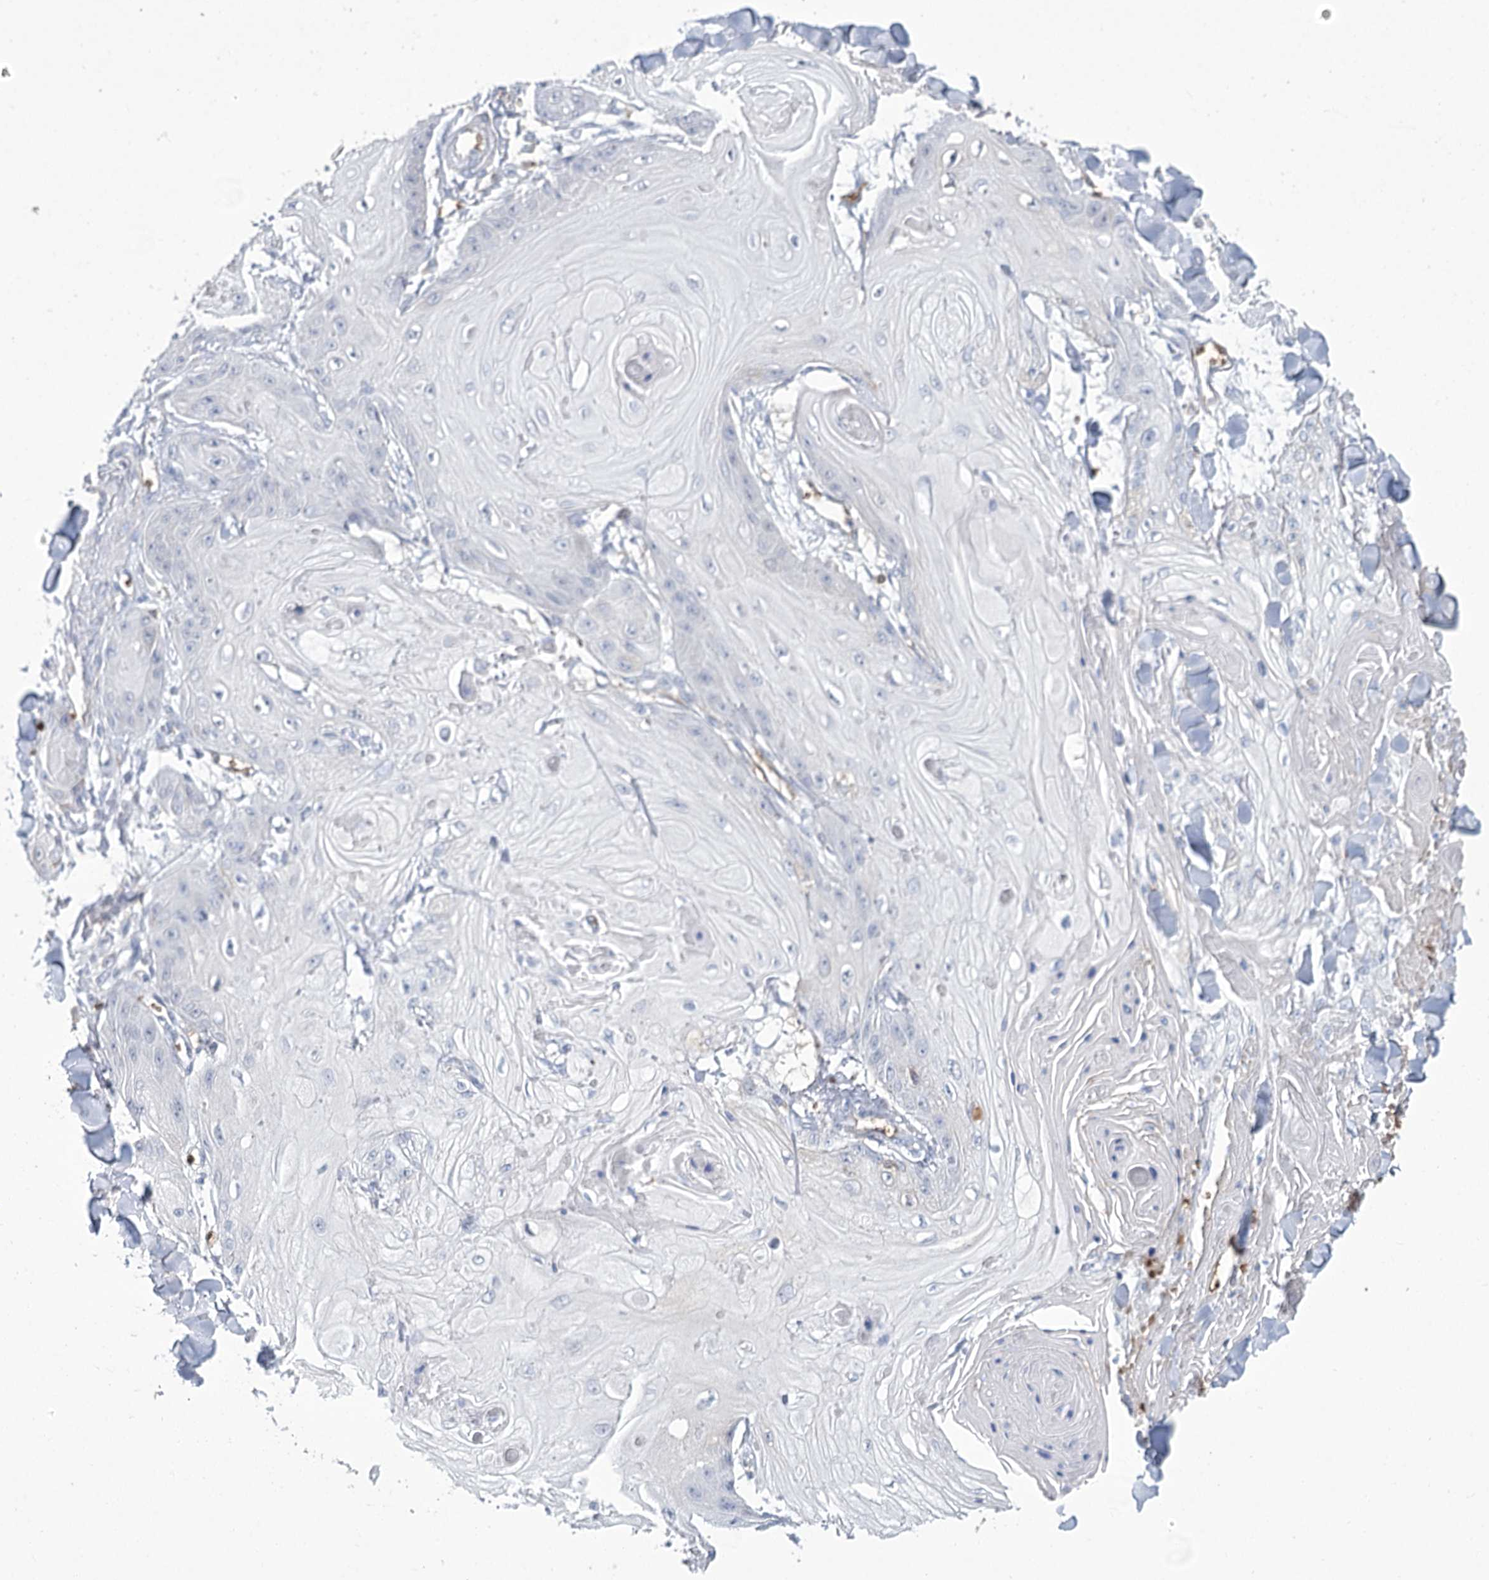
{"staining": {"intensity": "negative", "quantity": "none", "location": "none"}, "tissue": "skin cancer", "cell_type": "Tumor cells", "image_type": "cancer", "snomed": [{"axis": "morphology", "description": "Squamous cell carcinoma, NOS"}, {"axis": "topography", "description": "Skin"}], "caption": "High magnification brightfield microscopy of squamous cell carcinoma (skin) stained with DAB (3,3'-diaminobenzidine) (brown) and counterstained with hematoxylin (blue): tumor cells show no significant expression.", "gene": "HBA1", "patient": {"sex": "male", "age": 74}}